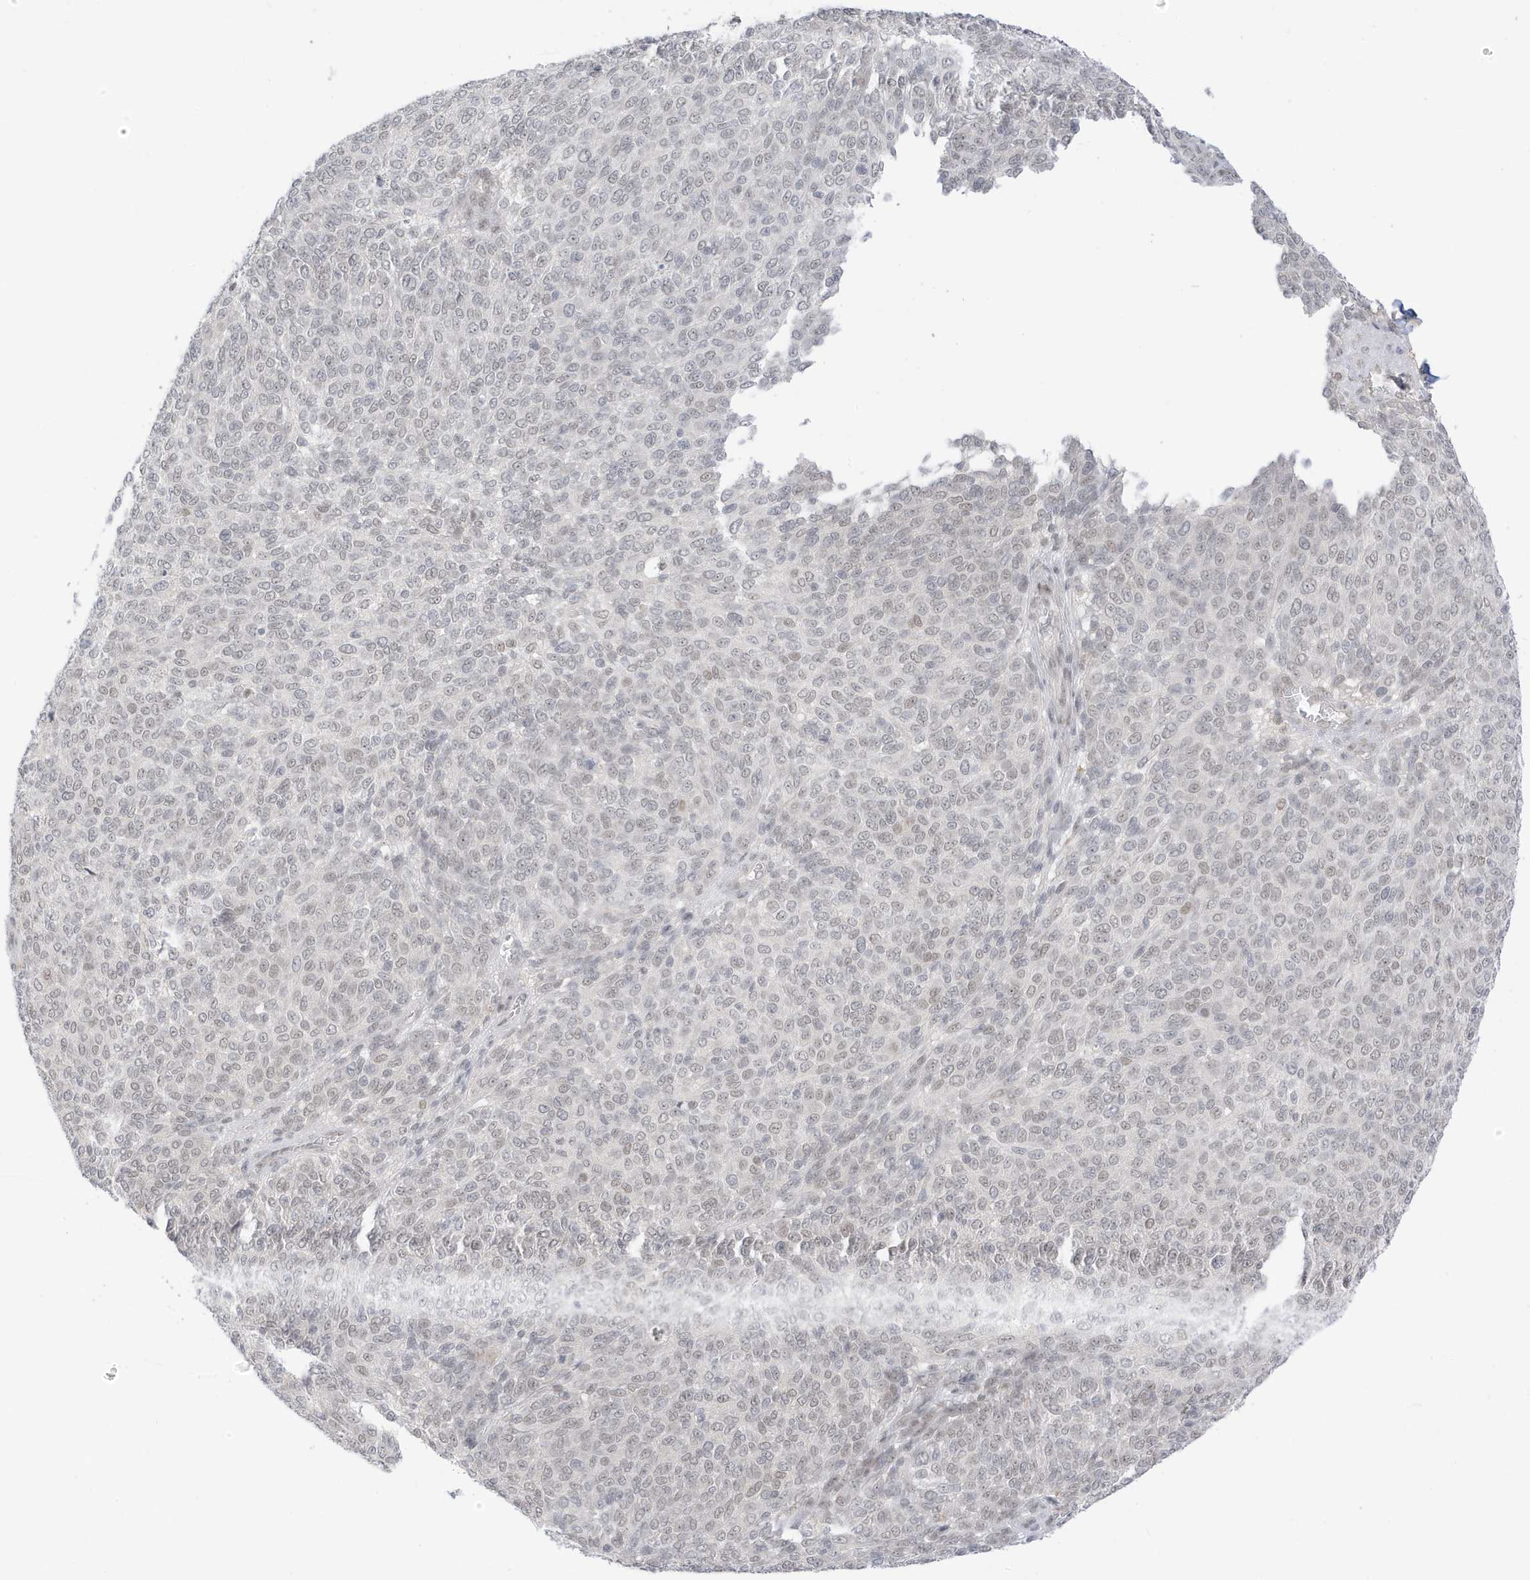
{"staining": {"intensity": "negative", "quantity": "none", "location": "none"}, "tissue": "melanoma", "cell_type": "Tumor cells", "image_type": "cancer", "snomed": [{"axis": "morphology", "description": "Malignant melanoma, NOS"}, {"axis": "topography", "description": "Skin"}], "caption": "High power microscopy photomicrograph of an IHC photomicrograph of melanoma, revealing no significant positivity in tumor cells.", "gene": "MSL3", "patient": {"sex": "male", "age": 73}}